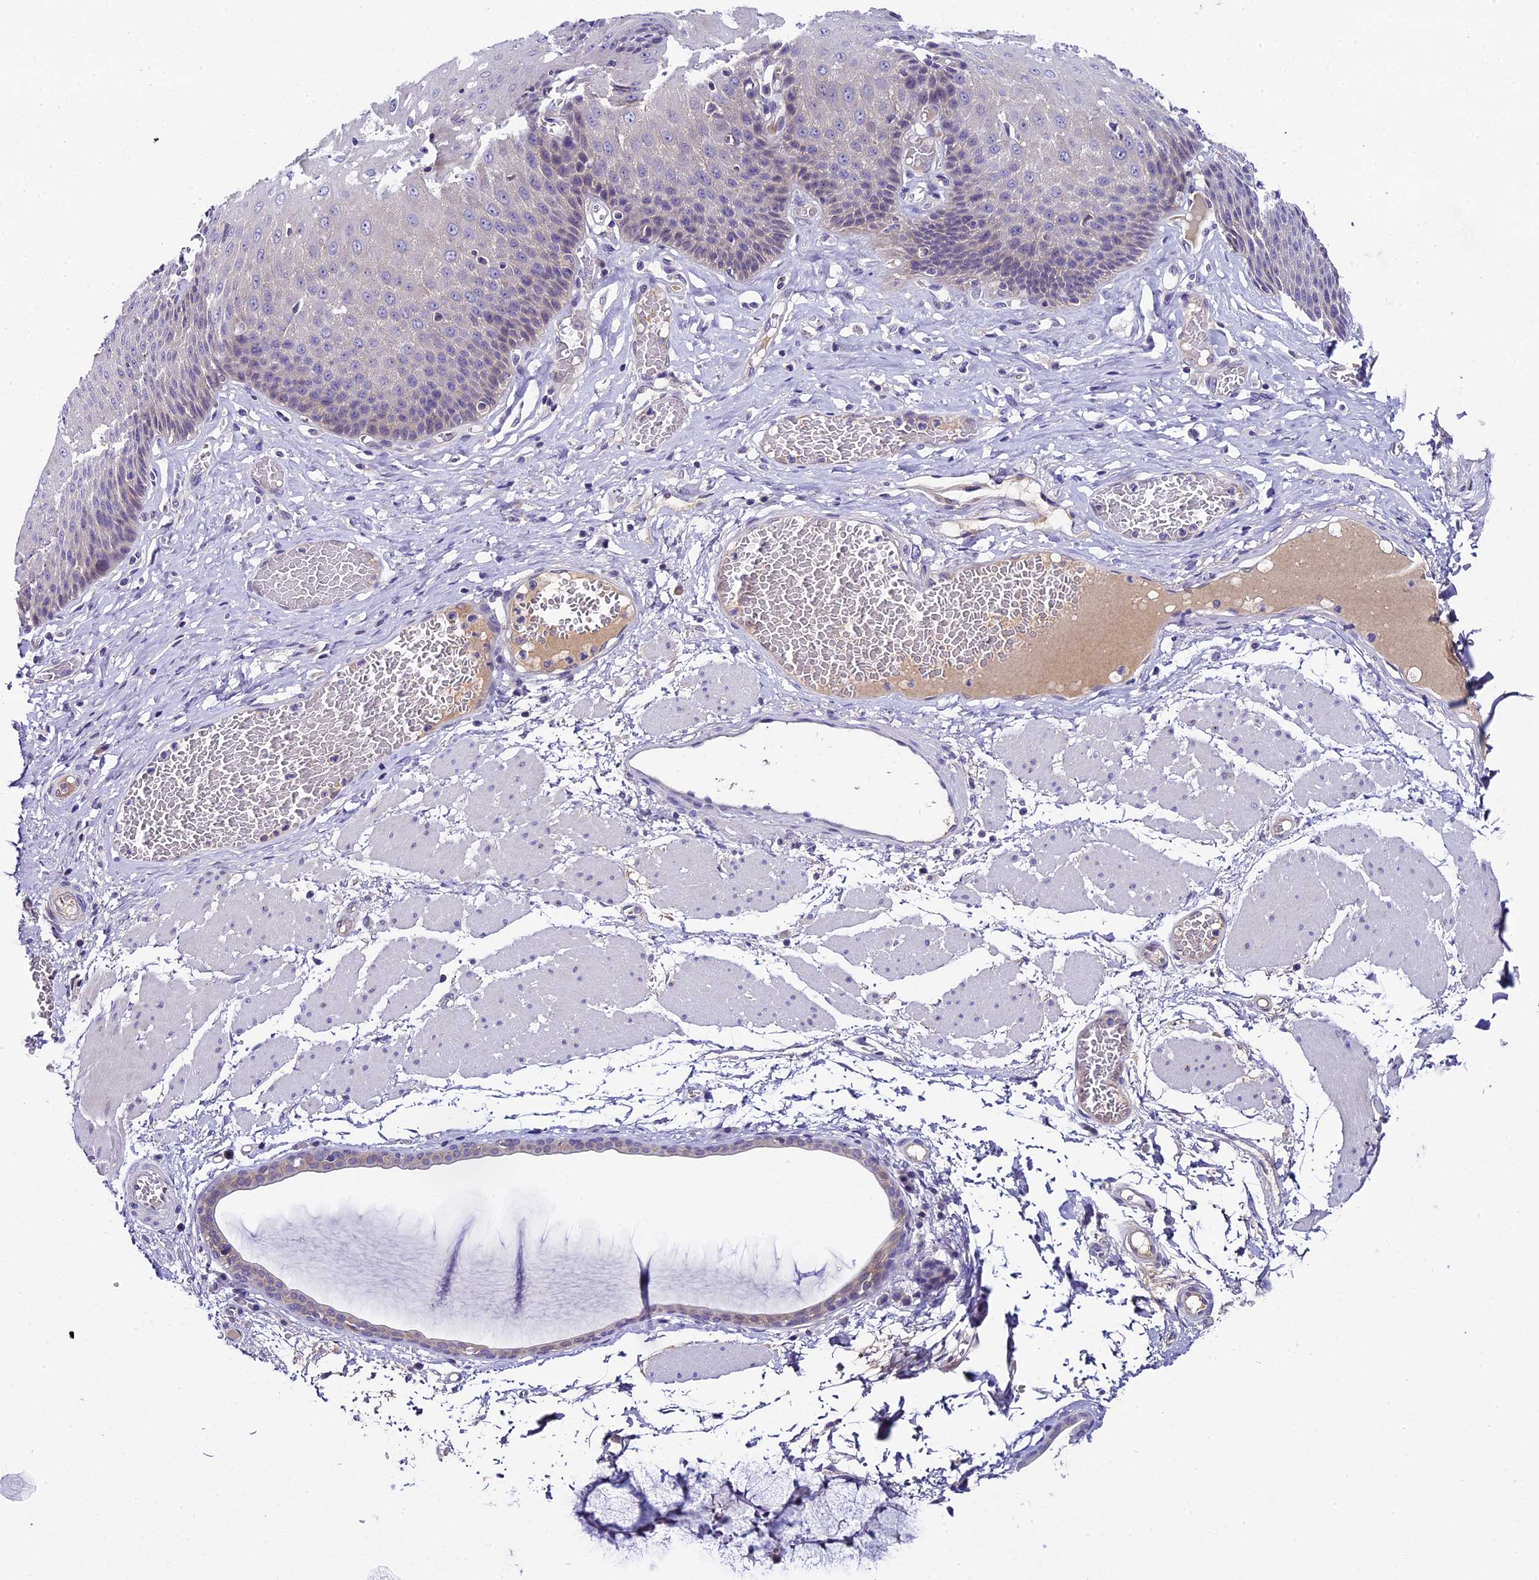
{"staining": {"intensity": "weak", "quantity": "<25%", "location": "cytoplasmic/membranous"}, "tissue": "esophagus", "cell_type": "Squamous epithelial cells", "image_type": "normal", "snomed": [{"axis": "morphology", "description": "Normal tissue, NOS"}, {"axis": "topography", "description": "Esophagus"}], "caption": "The micrograph displays no significant staining in squamous epithelial cells of esophagus.", "gene": "ENKD1", "patient": {"sex": "male", "age": 60}}